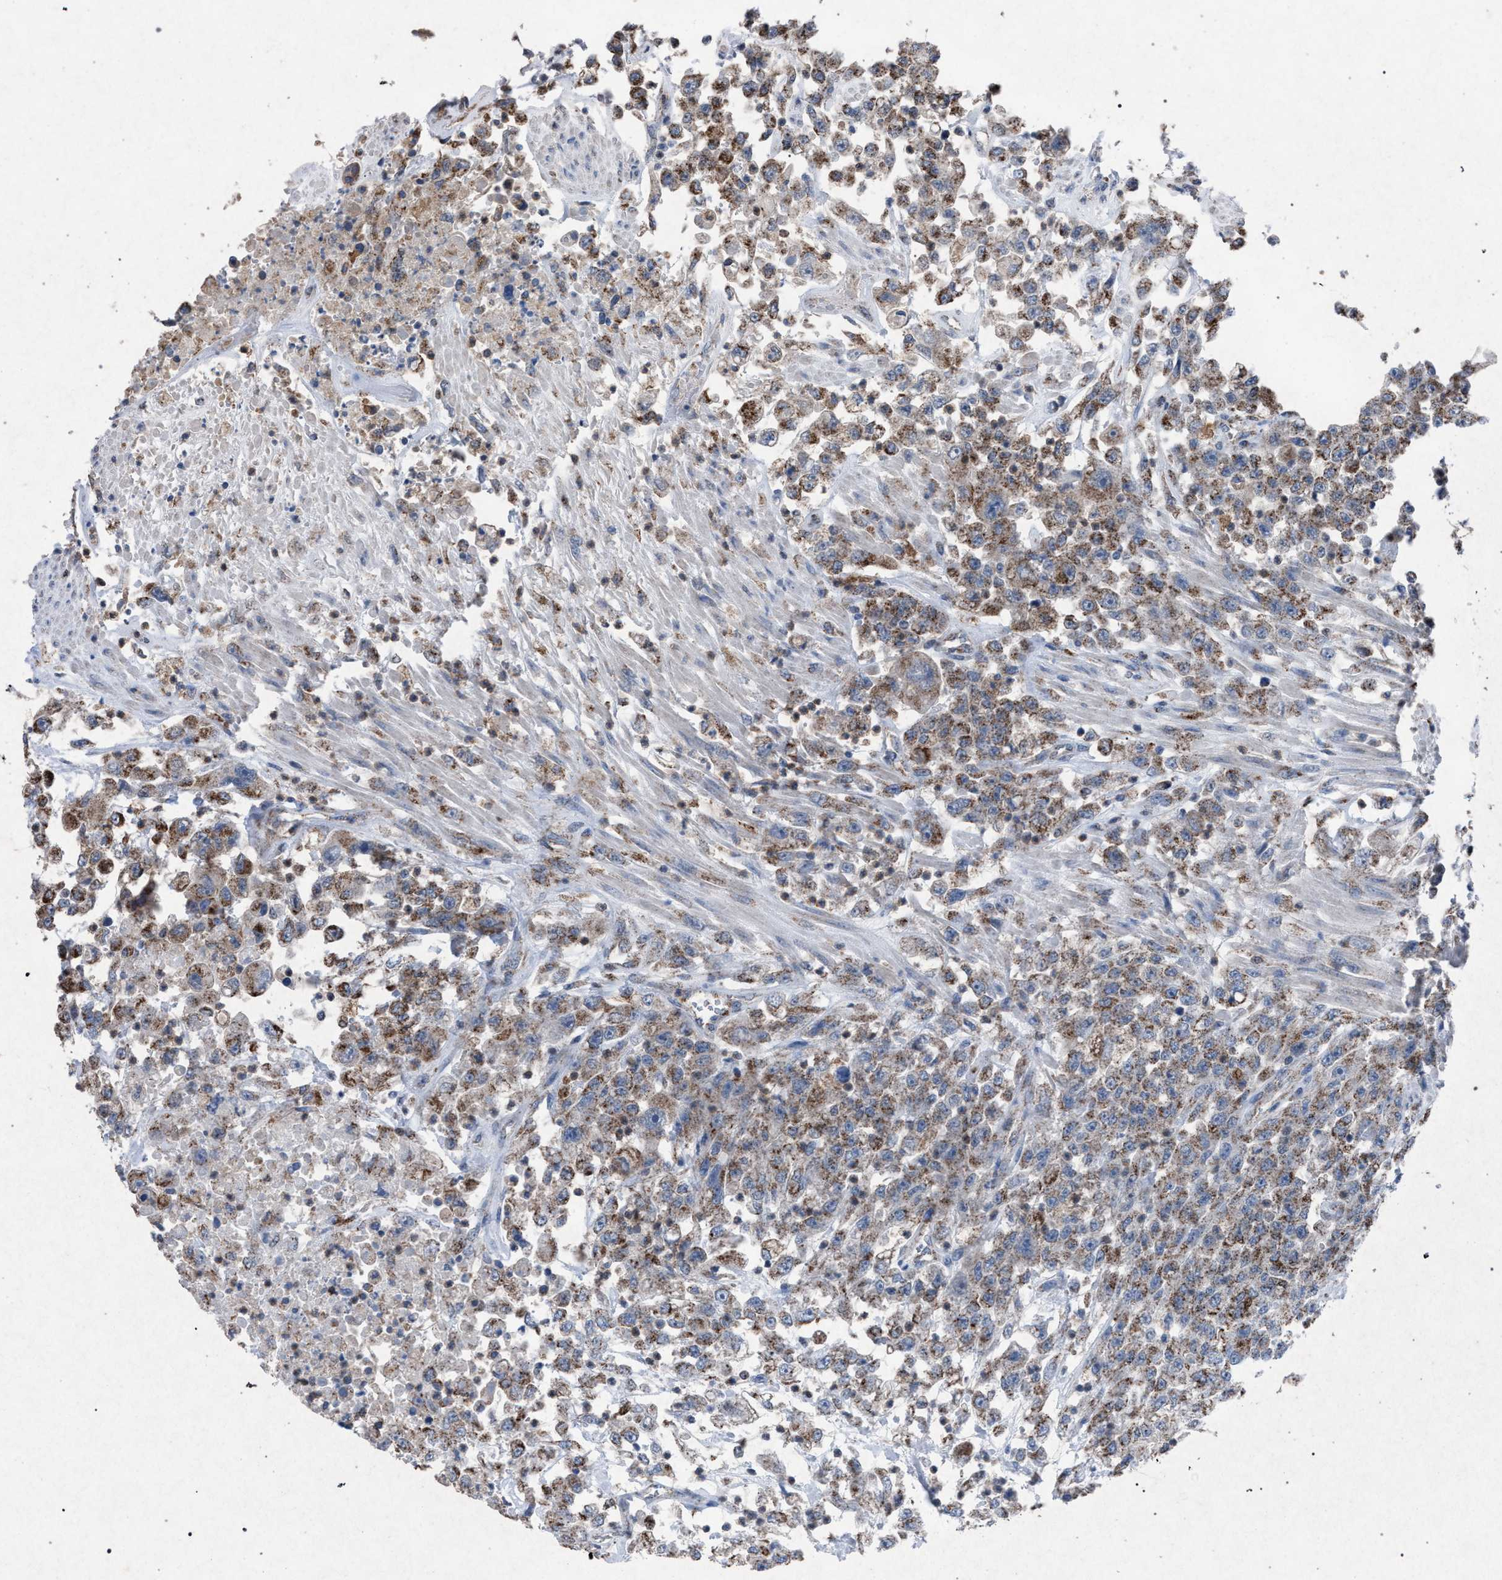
{"staining": {"intensity": "weak", "quantity": ">75%", "location": "cytoplasmic/membranous"}, "tissue": "urothelial cancer", "cell_type": "Tumor cells", "image_type": "cancer", "snomed": [{"axis": "morphology", "description": "Urothelial carcinoma, High grade"}, {"axis": "topography", "description": "Urinary bladder"}], "caption": "Urothelial cancer tissue exhibits weak cytoplasmic/membranous positivity in approximately >75% of tumor cells, visualized by immunohistochemistry.", "gene": "HSD17B4", "patient": {"sex": "male", "age": 46}}